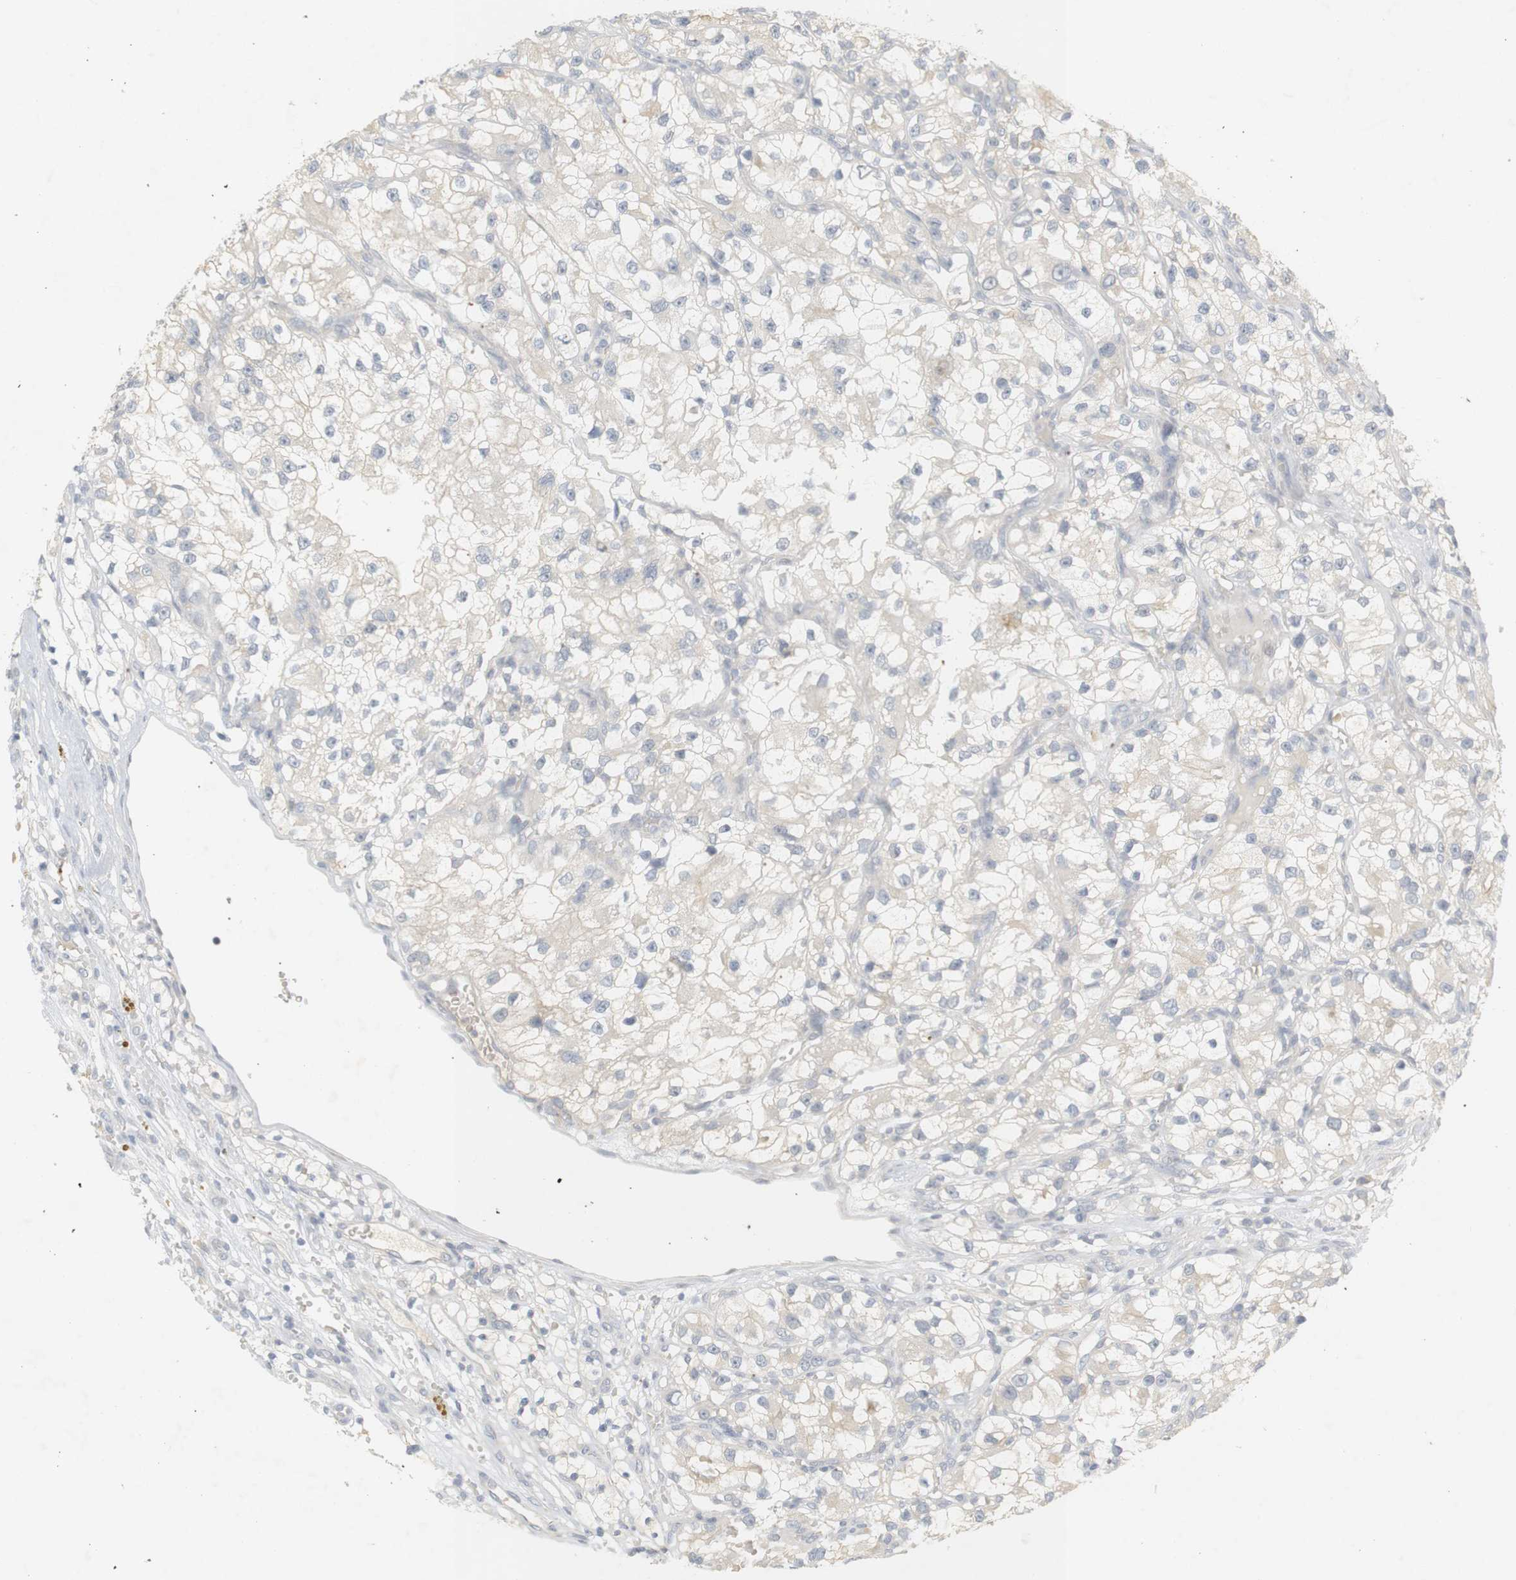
{"staining": {"intensity": "negative", "quantity": "none", "location": "none"}, "tissue": "renal cancer", "cell_type": "Tumor cells", "image_type": "cancer", "snomed": [{"axis": "morphology", "description": "Adenocarcinoma, NOS"}, {"axis": "topography", "description": "Kidney"}], "caption": "Renal cancer was stained to show a protein in brown. There is no significant staining in tumor cells.", "gene": "RTN3", "patient": {"sex": "female", "age": 57}}